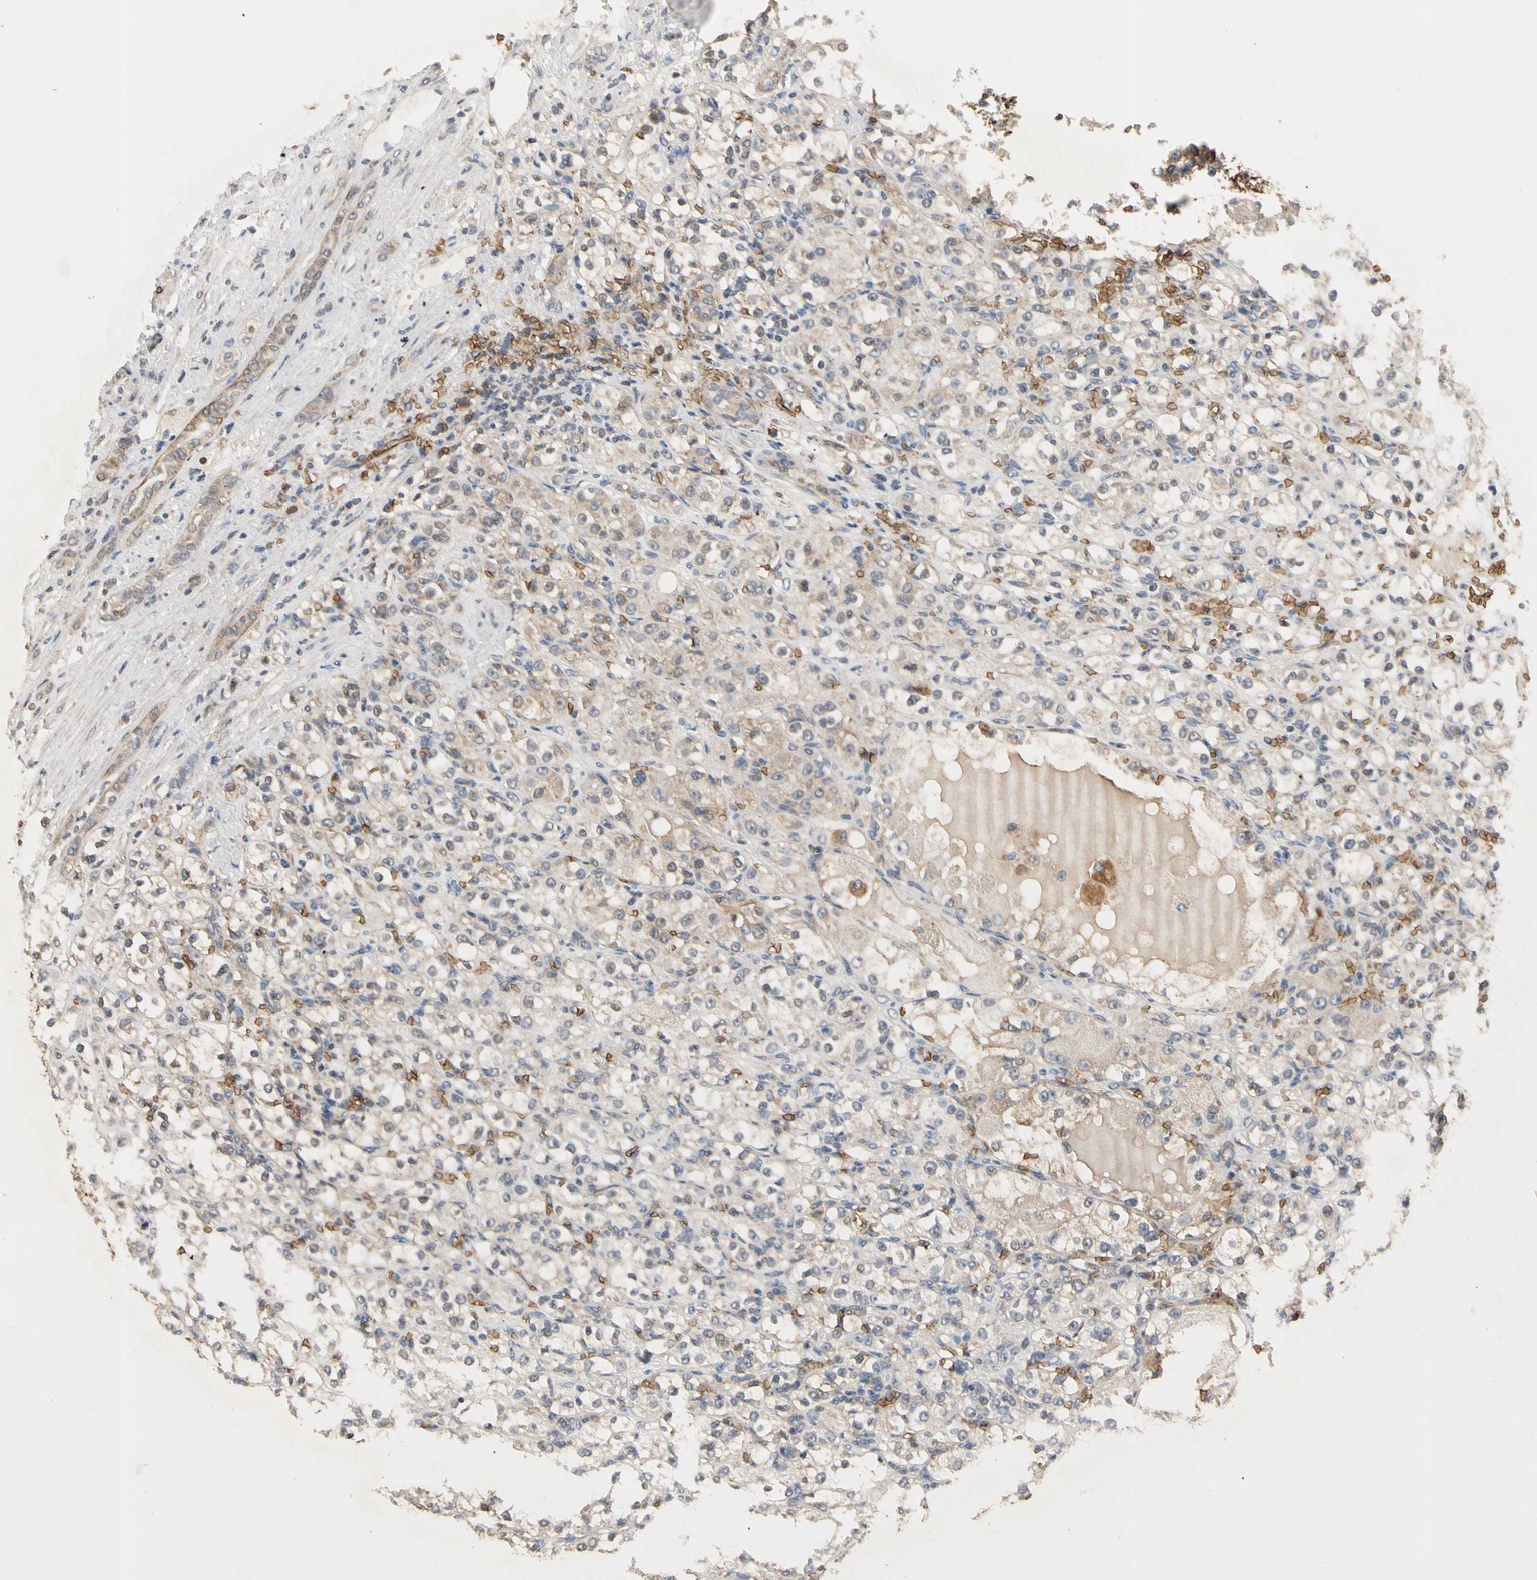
{"staining": {"intensity": "moderate", "quantity": ">75%", "location": "cytoplasmic/membranous"}, "tissue": "renal cancer", "cell_type": "Tumor cells", "image_type": "cancer", "snomed": [{"axis": "morphology", "description": "Normal tissue, NOS"}, {"axis": "morphology", "description": "Adenocarcinoma, NOS"}, {"axis": "topography", "description": "Kidney"}], "caption": "IHC staining of renal cancer, which exhibits medium levels of moderate cytoplasmic/membranous positivity in approximately >75% of tumor cells indicating moderate cytoplasmic/membranous protein staining. The staining was performed using DAB (brown) for protein detection and nuclei were counterstained in hematoxylin (blue).", "gene": "RIOK2", "patient": {"sex": "male", "age": 61}}